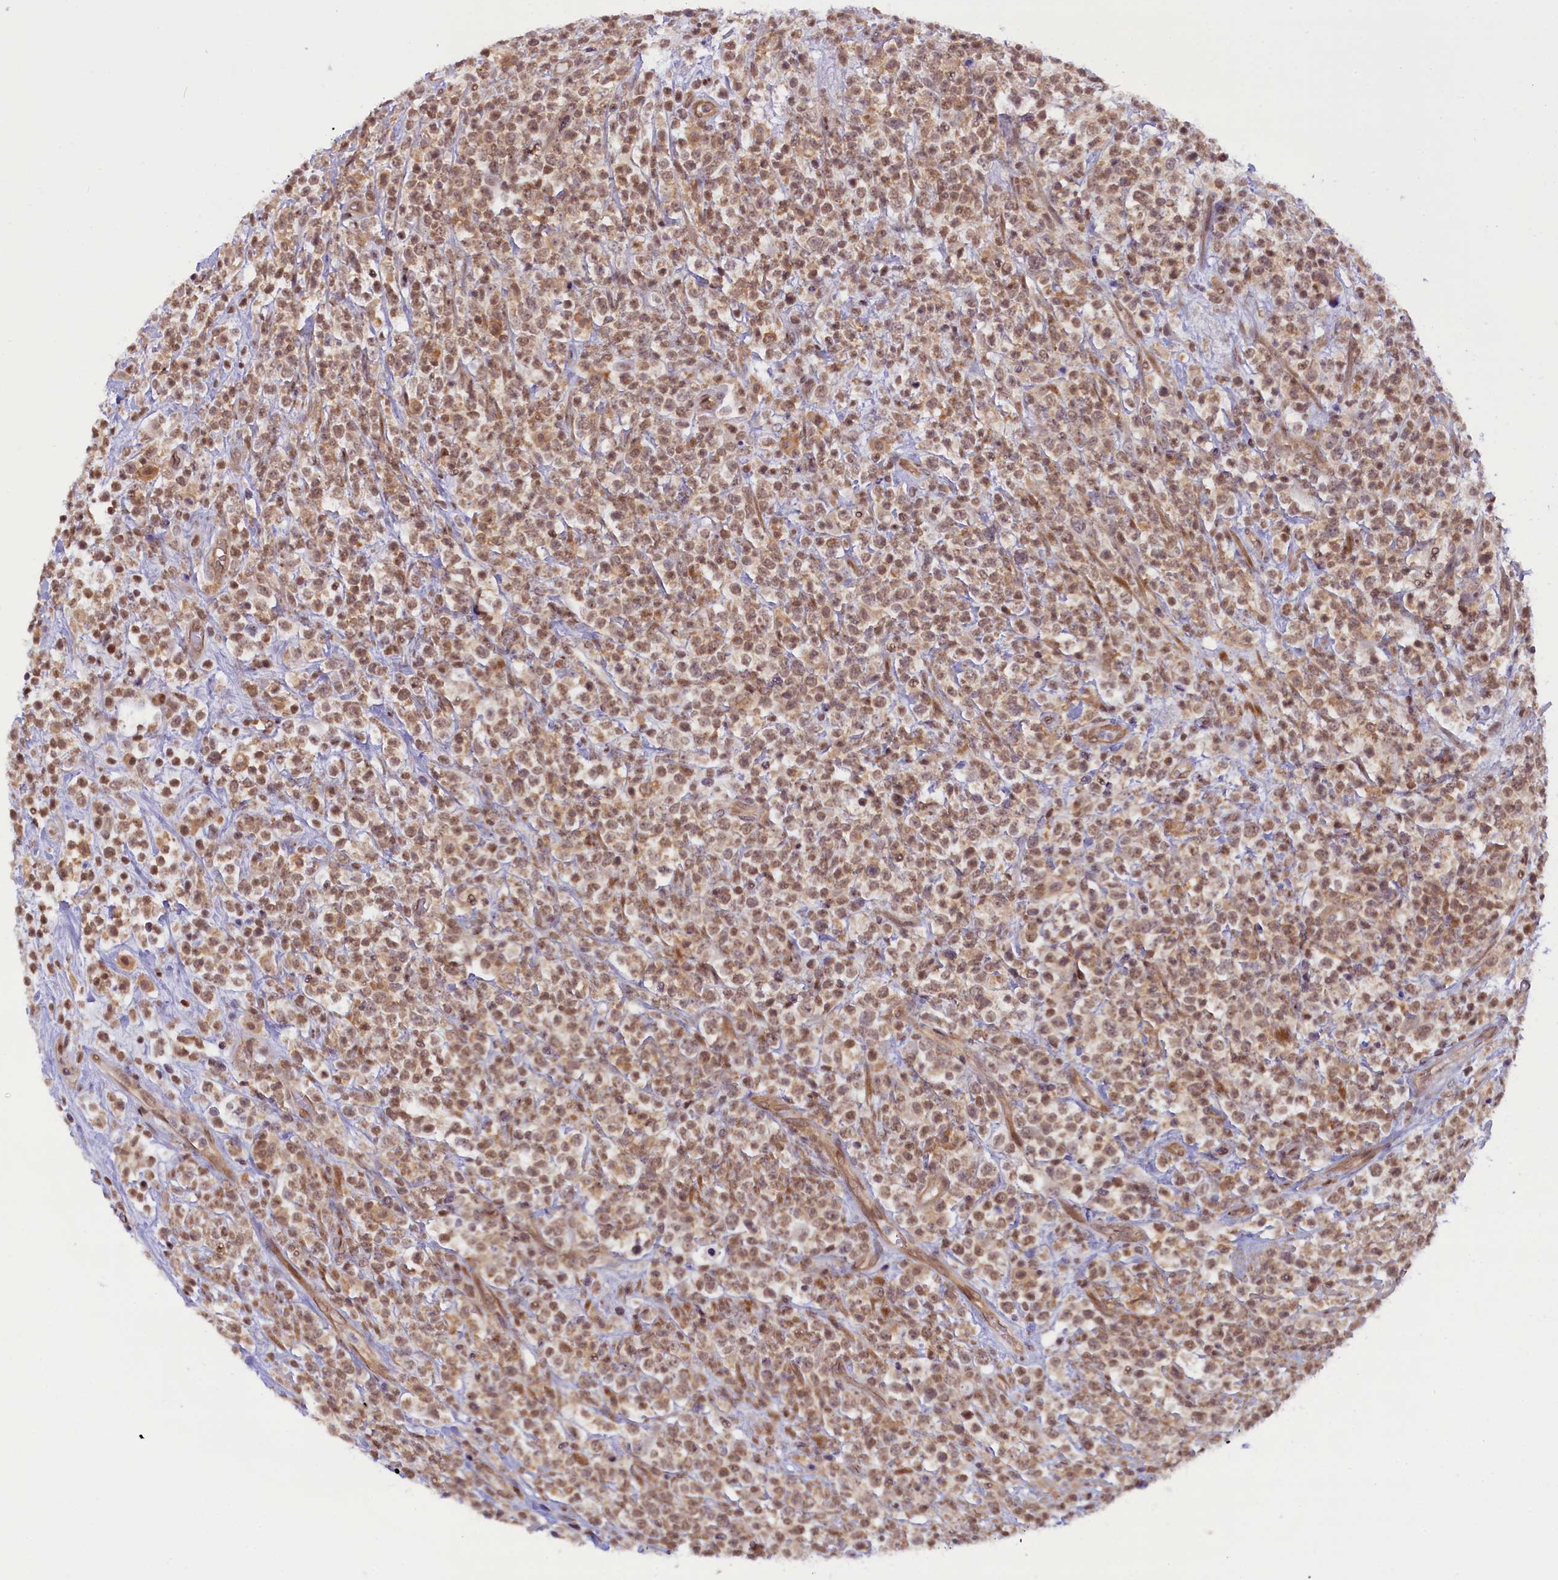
{"staining": {"intensity": "moderate", "quantity": ">75%", "location": "nuclear"}, "tissue": "lymphoma", "cell_type": "Tumor cells", "image_type": "cancer", "snomed": [{"axis": "morphology", "description": "Malignant lymphoma, non-Hodgkin's type, High grade"}, {"axis": "topography", "description": "Colon"}], "caption": "Tumor cells reveal medium levels of moderate nuclear expression in approximately >75% of cells in lymphoma.", "gene": "FCHO1", "patient": {"sex": "female", "age": 53}}